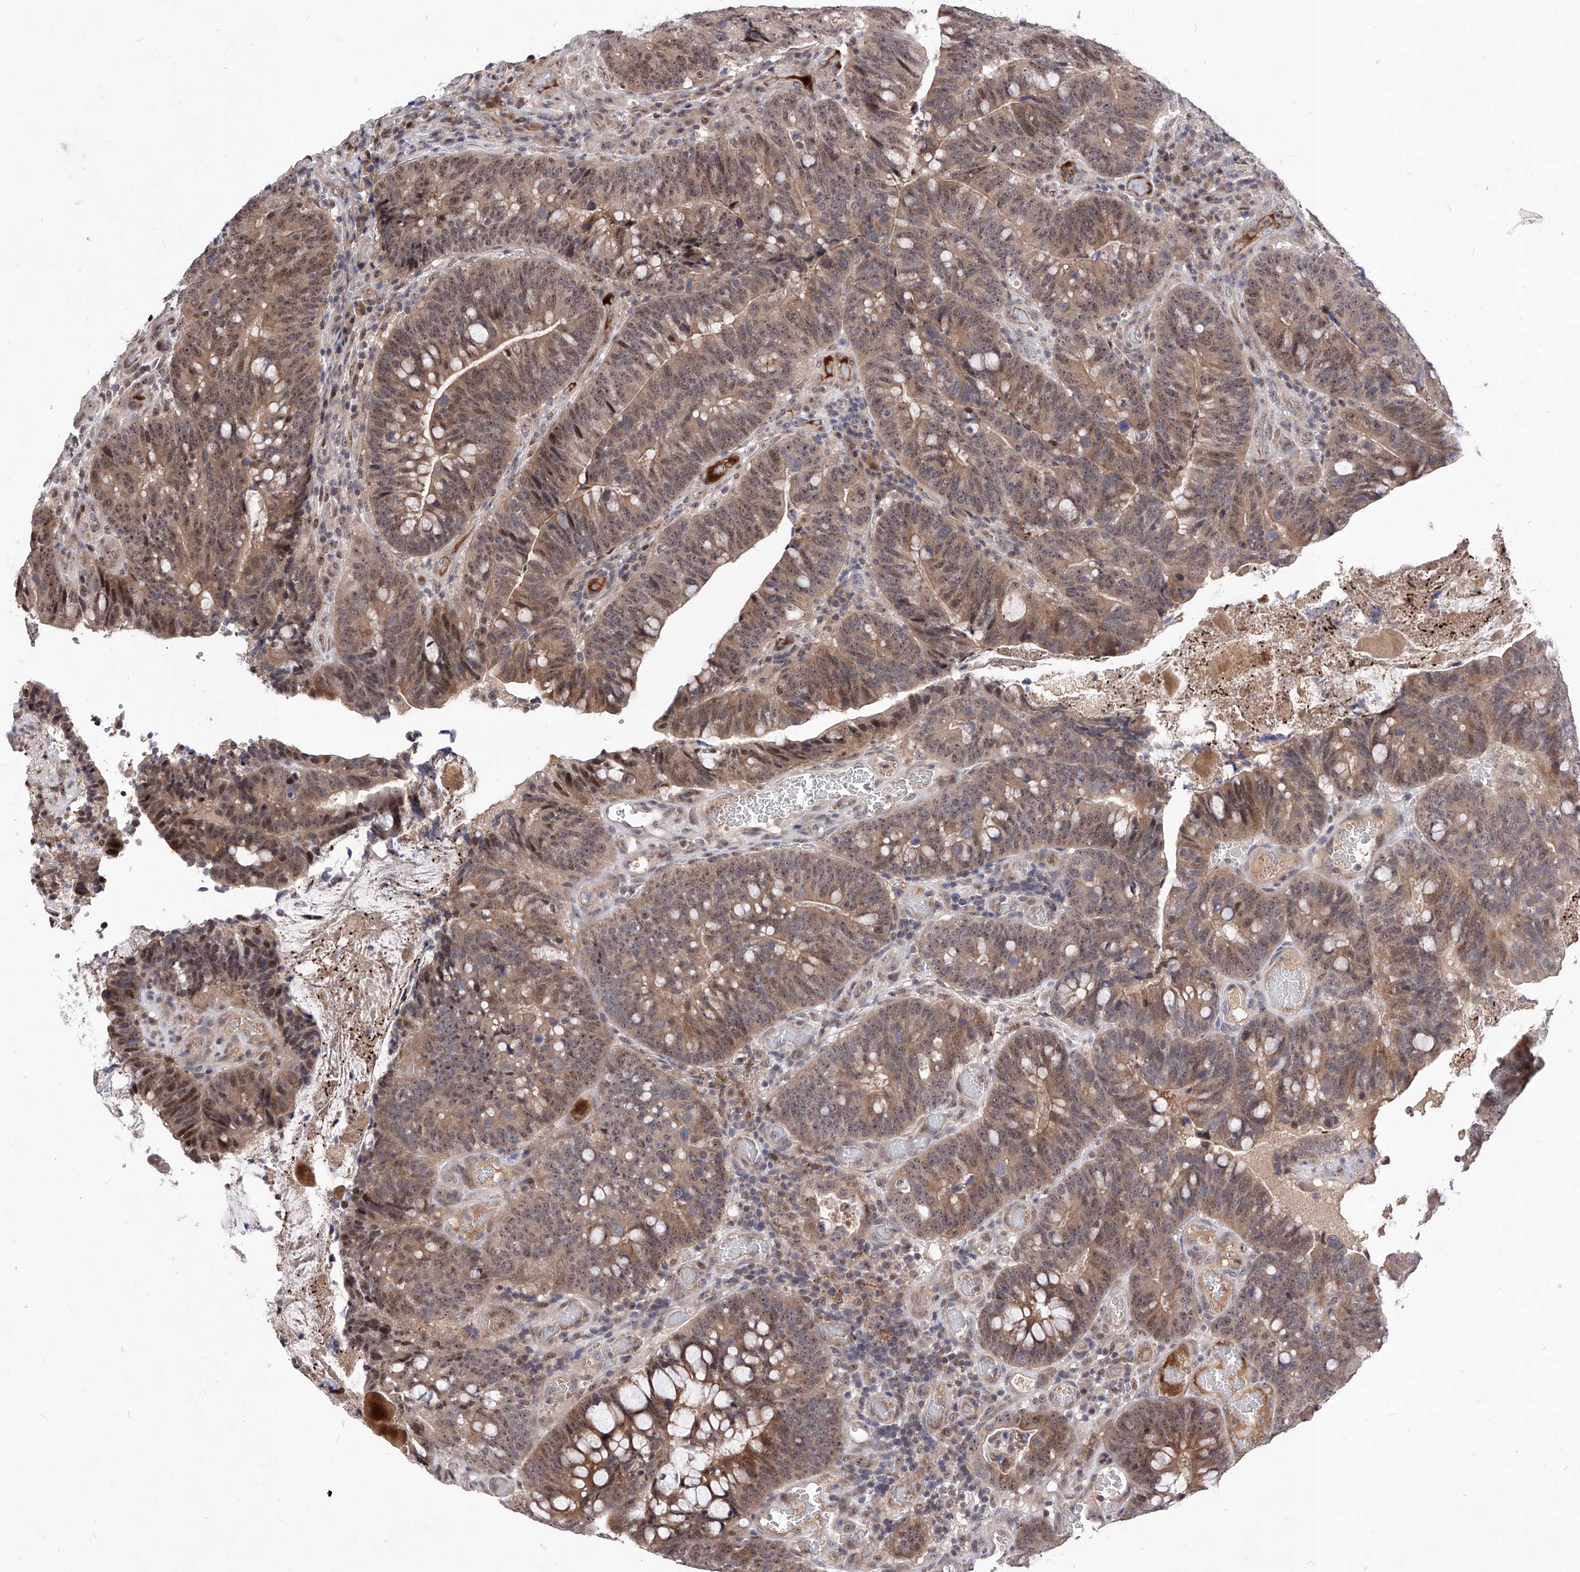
{"staining": {"intensity": "moderate", "quantity": ">75%", "location": "cytoplasmic/membranous,nuclear"}, "tissue": "colorectal cancer", "cell_type": "Tumor cells", "image_type": "cancer", "snomed": [{"axis": "morphology", "description": "Adenocarcinoma, NOS"}, {"axis": "topography", "description": "Colon"}], "caption": "A brown stain labels moderate cytoplasmic/membranous and nuclear staining of a protein in colorectal cancer tumor cells. (Stains: DAB in brown, nuclei in blue, Microscopy: brightfield microscopy at high magnification).", "gene": "LGR4", "patient": {"sex": "female", "age": 66}}